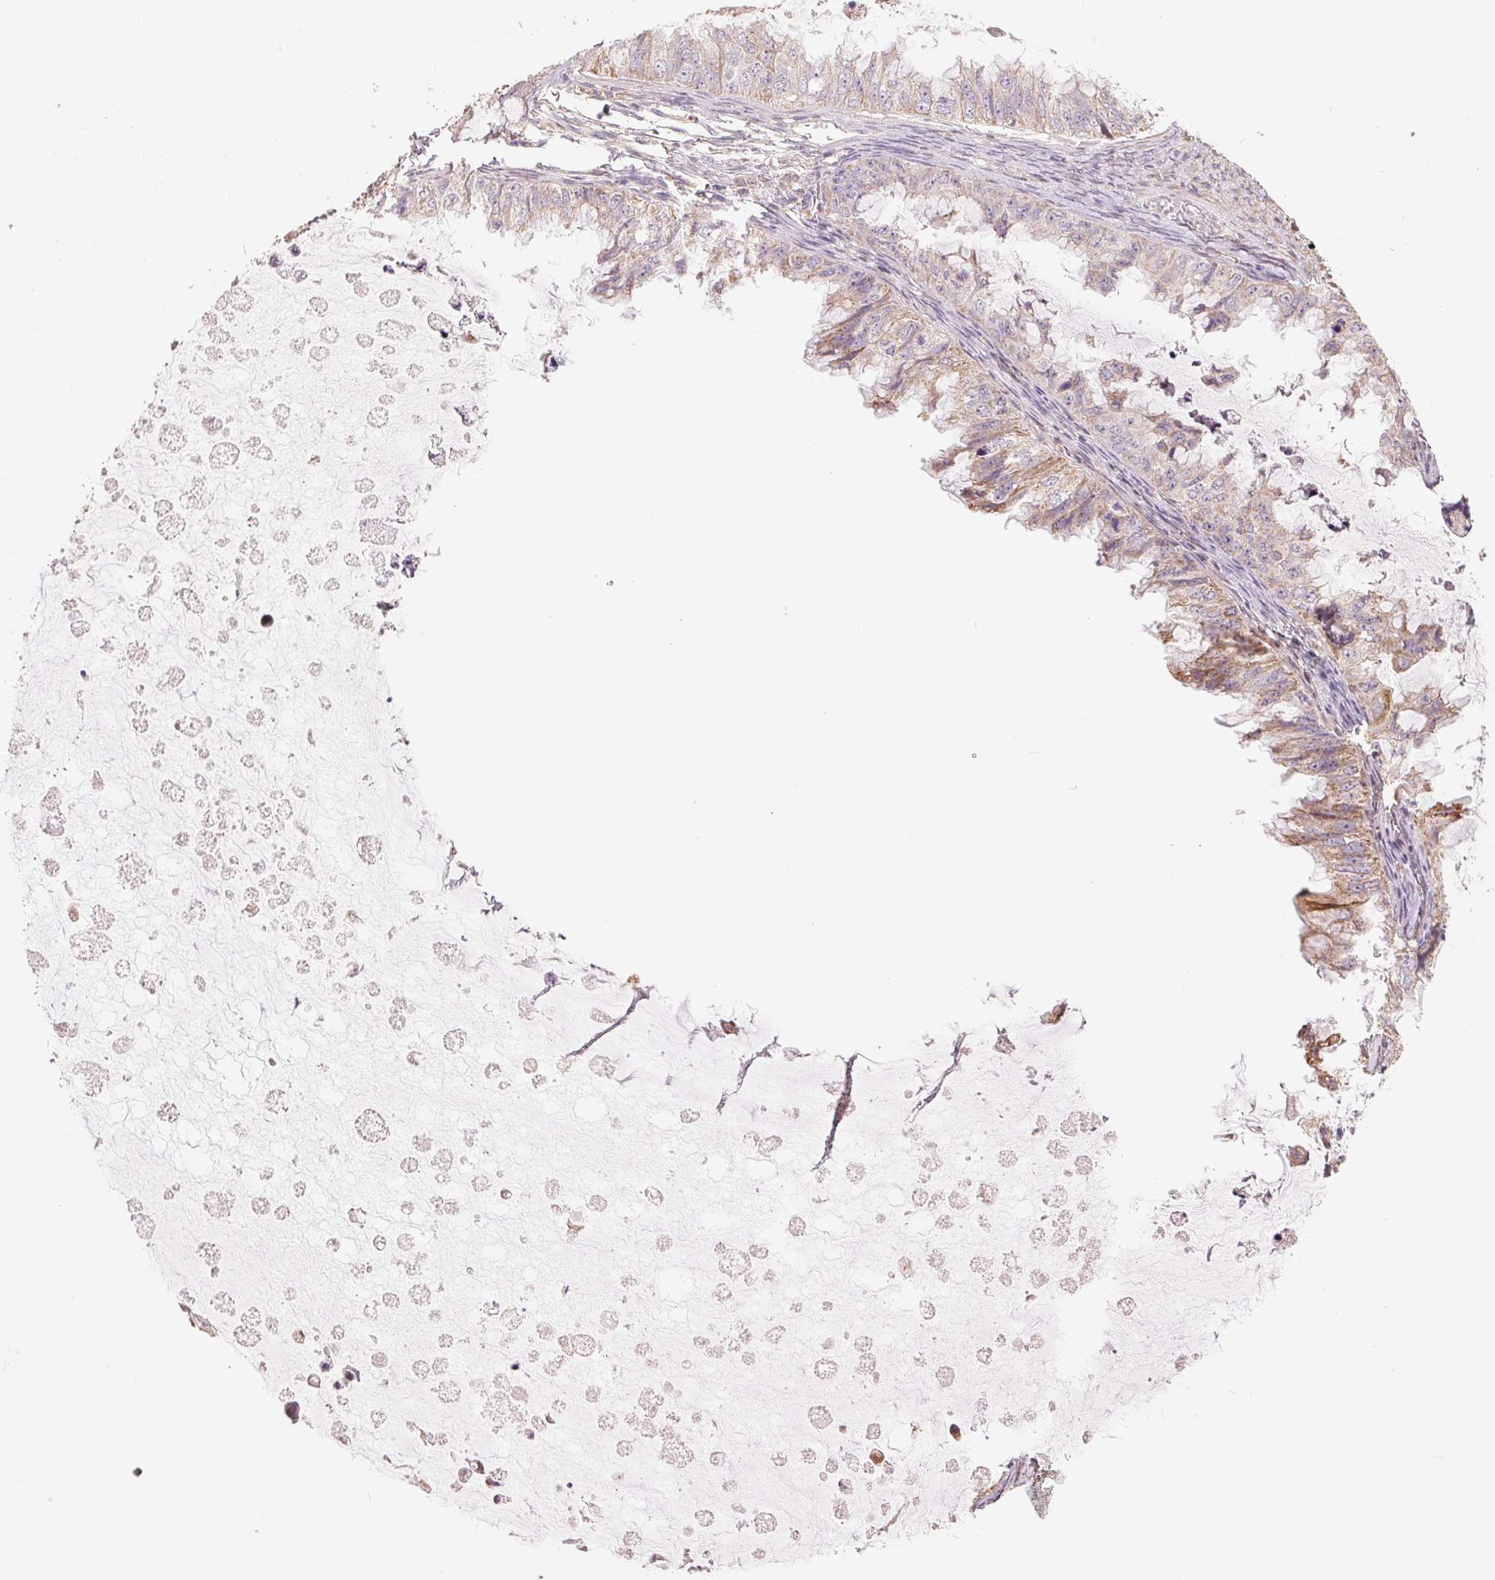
{"staining": {"intensity": "weak", "quantity": "25%-75%", "location": "cytoplasmic/membranous"}, "tissue": "ovarian cancer", "cell_type": "Tumor cells", "image_type": "cancer", "snomed": [{"axis": "morphology", "description": "Cystadenocarcinoma, mucinous, NOS"}, {"axis": "topography", "description": "Ovary"}], "caption": "Tumor cells exhibit weak cytoplasmic/membranous expression in approximately 25%-75% of cells in ovarian cancer (mucinous cystadenocarcinoma).", "gene": "DGUOK", "patient": {"sex": "female", "age": 72}}